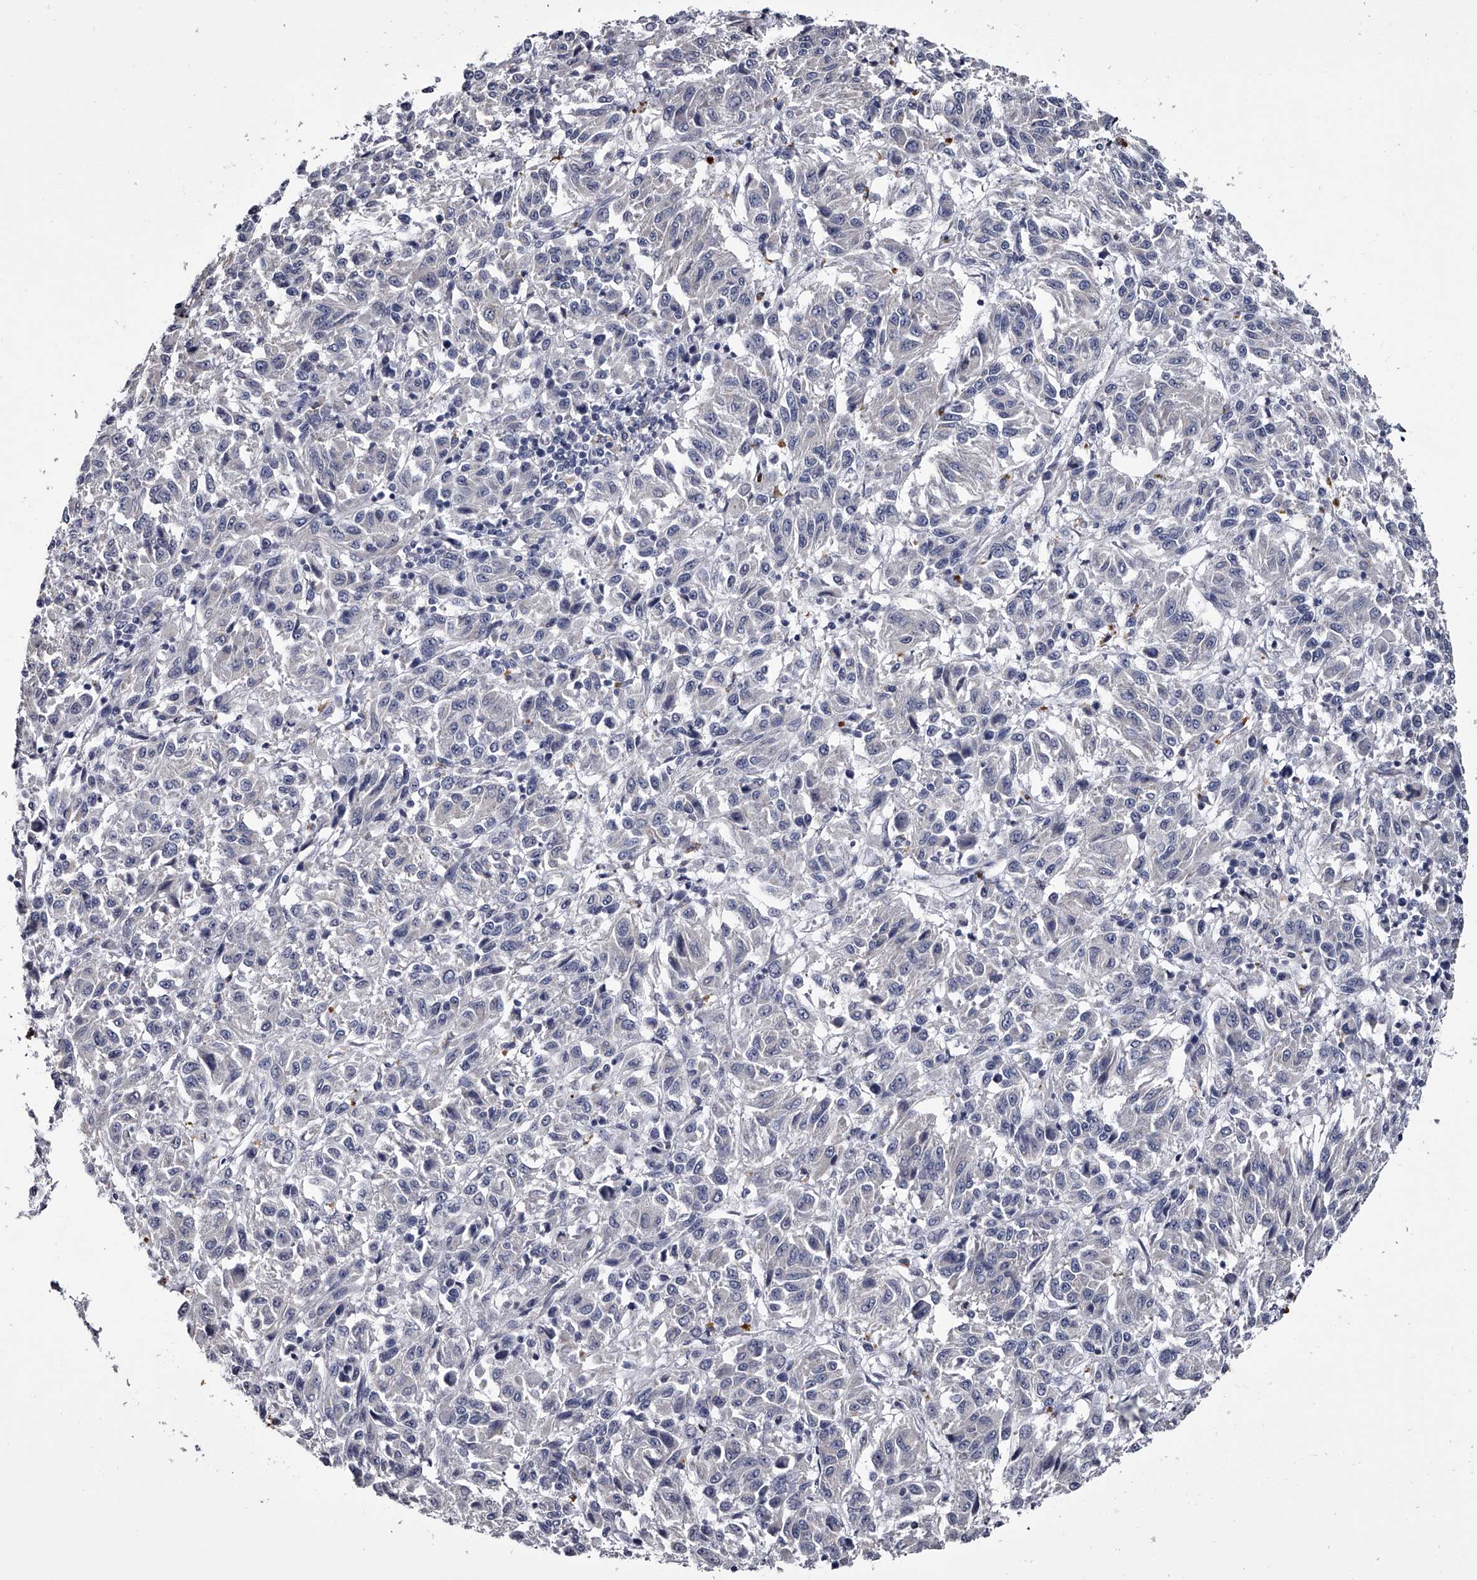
{"staining": {"intensity": "negative", "quantity": "none", "location": "none"}, "tissue": "melanoma", "cell_type": "Tumor cells", "image_type": "cancer", "snomed": [{"axis": "morphology", "description": "Malignant melanoma, Metastatic site"}, {"axis": "topography", "description": "Lung"}], "caption": "Immunohistochemistry histopathology image of neoplastic tissue: human melanoma stained with DAB (3,3'-diaminobenzidine) displays no significant protein positivity in tumor cells.", "gene": "GAPVD1", "patient": {"sex": "male", "age": 64}}